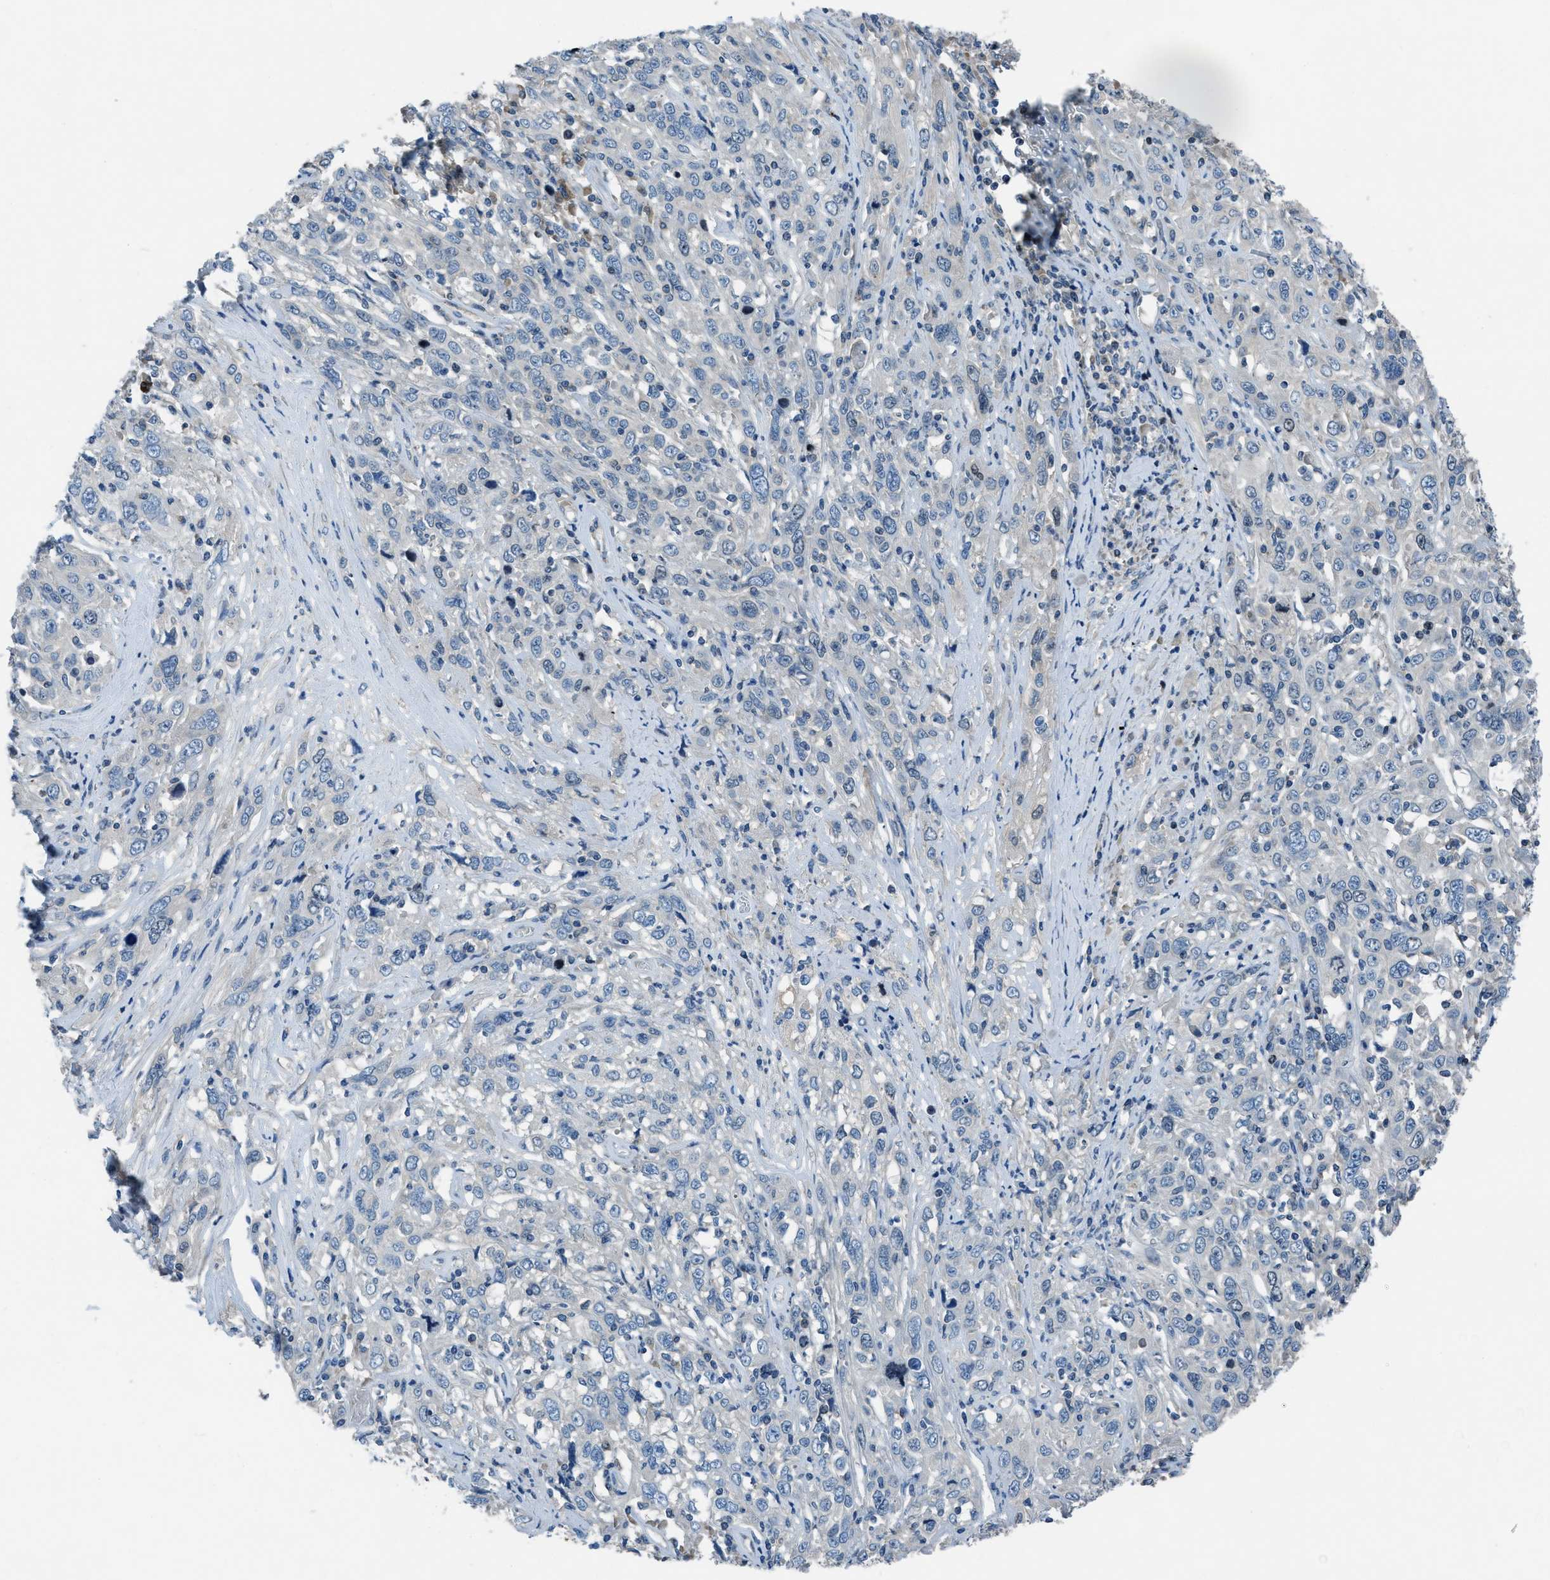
{"staining": {"intensity": "weak", "quantity": "<25%", "location": "cytoplasmic/membranous"}, "tissue": "cervical cancer", "cell_type": "Tumor cells", "image_type": "cancer", "snomed": [{"axis": "morphology", "description": "Squamous cell carcinoma, NOS"}, {"axis": "topography", "description": "Cervix"}], "caption": "A micrograph of human cervical cancer (squamous cell carcinoma) is negative for staining in tumor cells.", "gene": "ARFGAP2", "patient": {"sex": "female", "age": 46}}